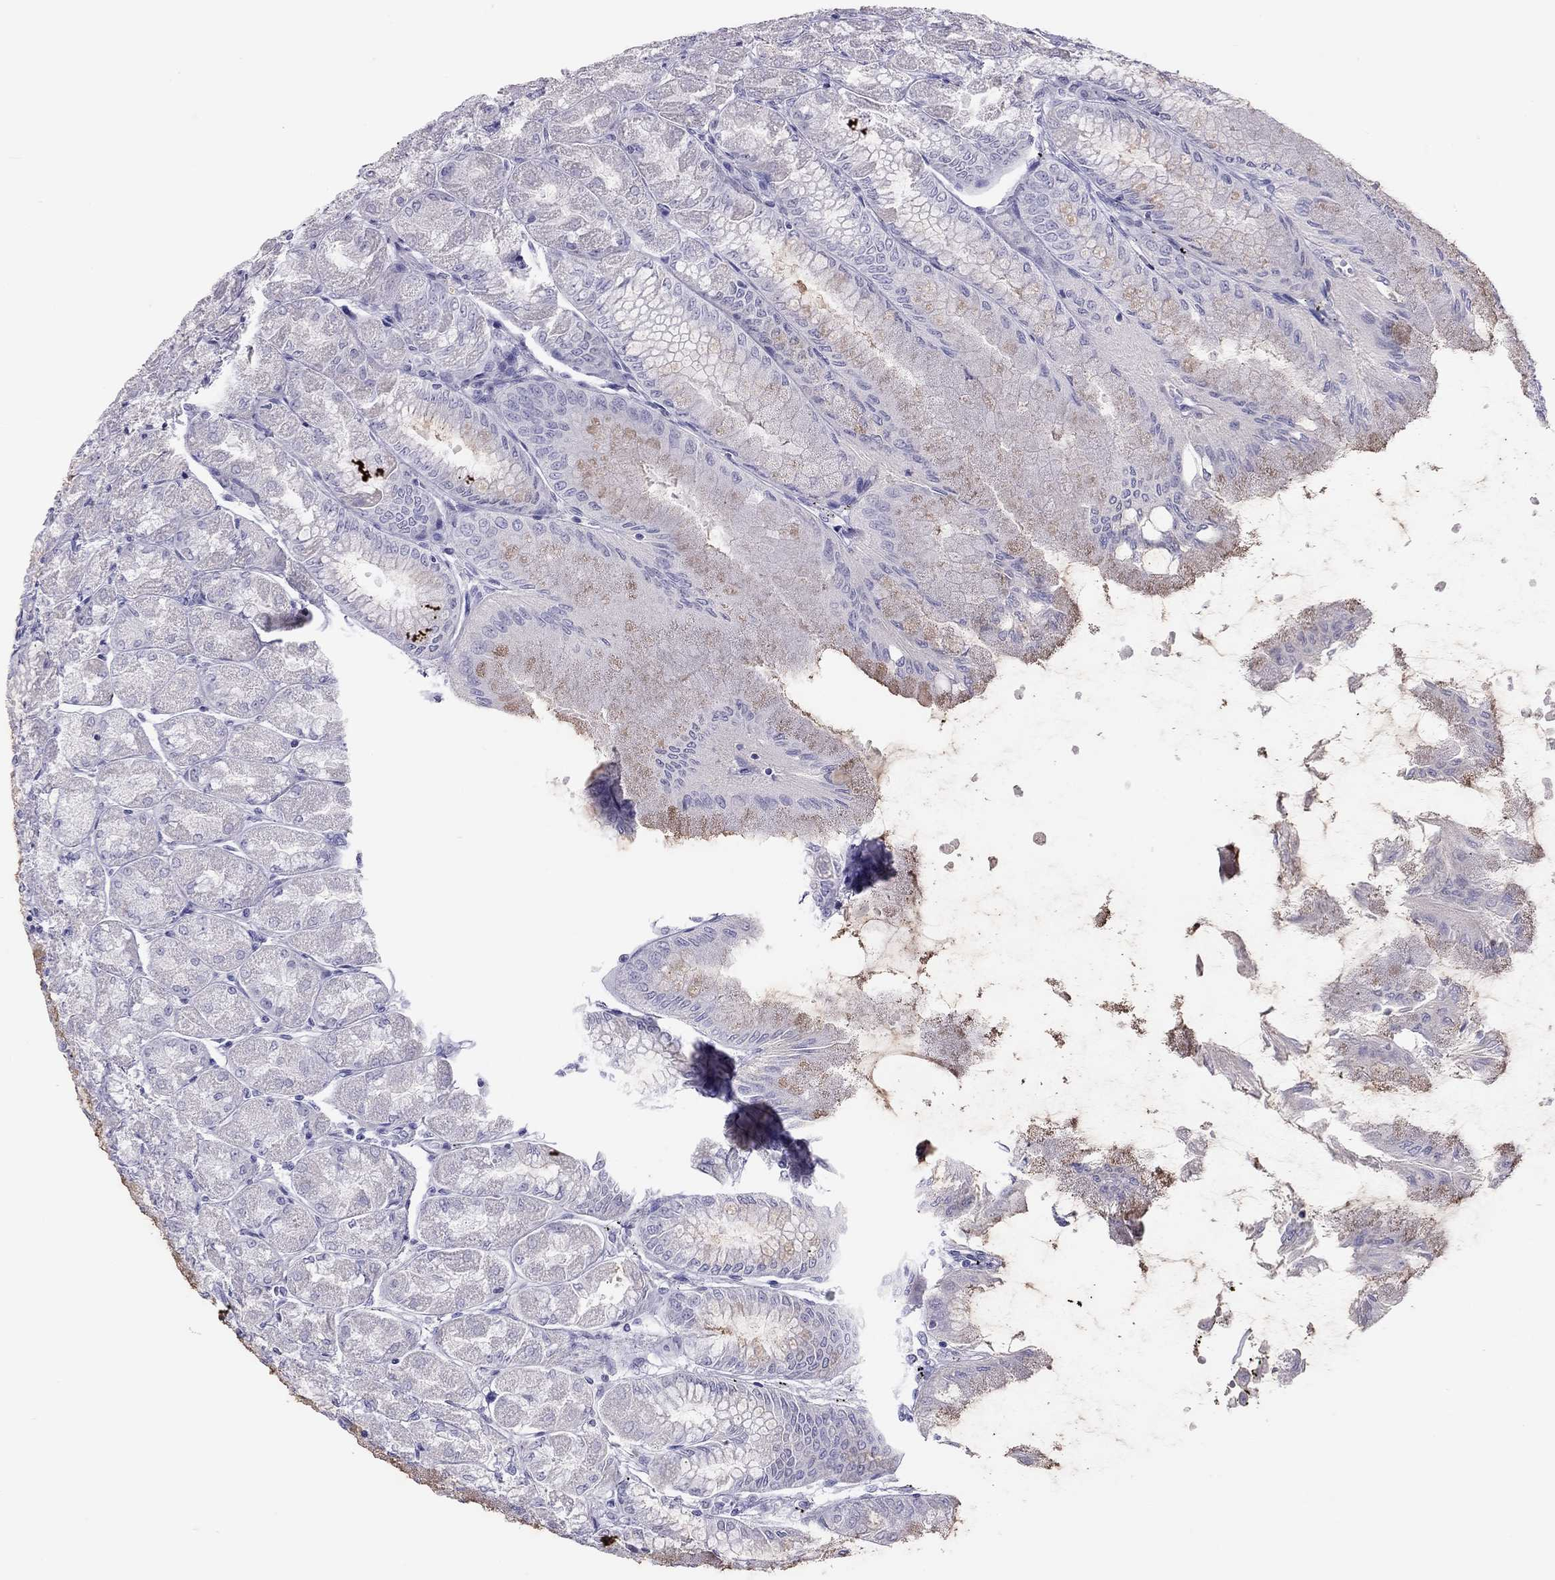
{"staining": {"intensity": "moderate", "quantity": "<25%", "location": "cytoplasmic/membranous"}, "tissue": "stomach", "cell_type": "Glandular cells", "image_type": "normal", "snomed": [{"axis": "morphology", "description": "Normal tissue, NOS"}, {"axis": "topography", "description": "Stomach, upper"}], "caption": "Immunohistochemical staining of benign stomach exhibits <25% levels of moderate cytoplasmic/membranous protein staining in about <25% of glandular cells.", "gene": "KLRG1", "patient": {"sex": "male", "age": 60}}